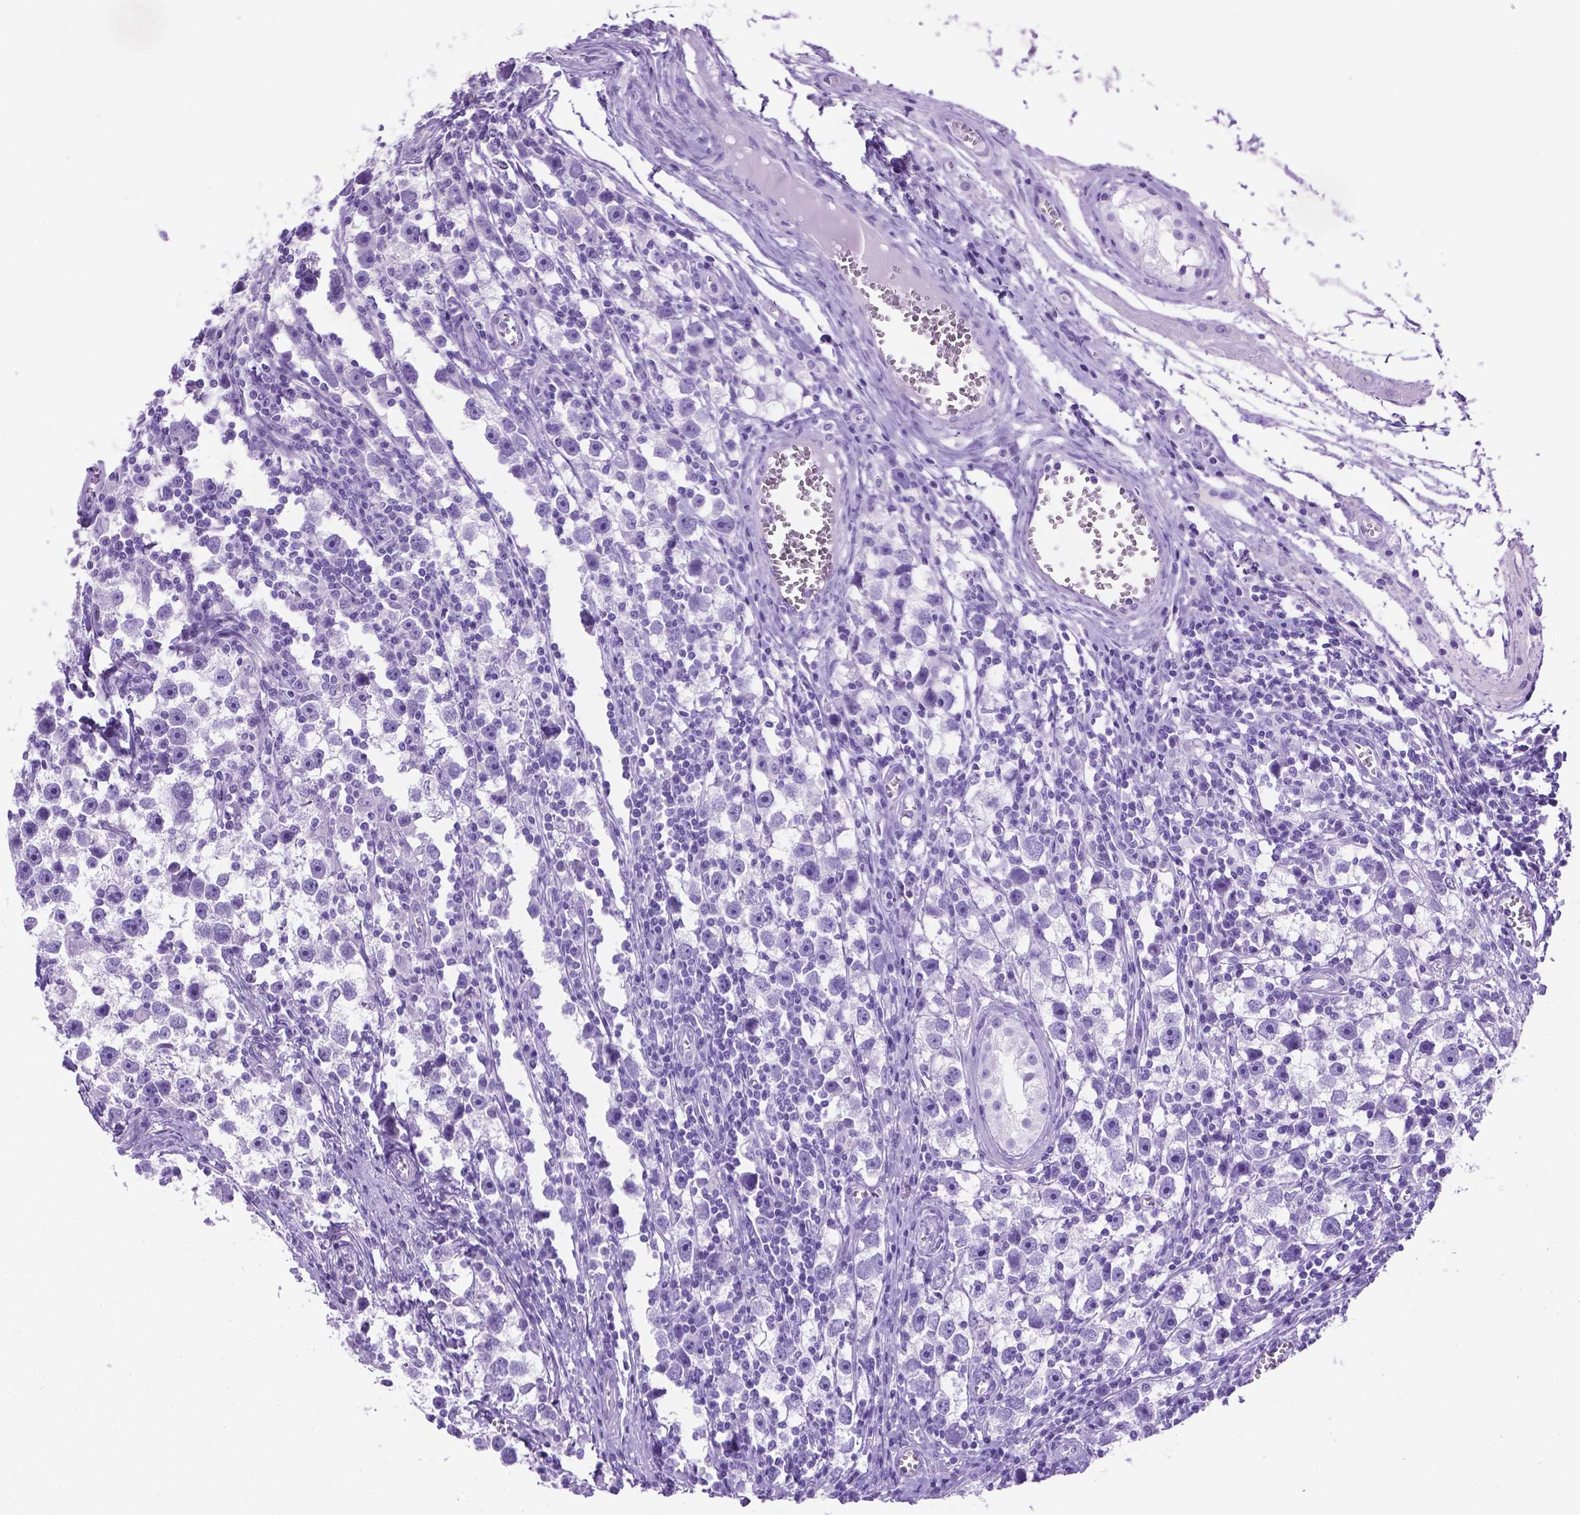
{"staining": {"intensity": "negative", "quantity": "none", "location": "none"}, "tissue": "testis cancer", "cell_type": "Tumor cells", "image_type": "cancer", "snomed": [{"axis": "morphology", "description": "Seminoma, NOS"}, {"axis": "topography", "description": "Testis"}], "caption": "Photomicrograph shows no significant protein staining in tumor cells of testis seminoma. Nuclei are stained in blue.", "gene": "C17orf107", "patient": {"sex": "male", "age": 30}}